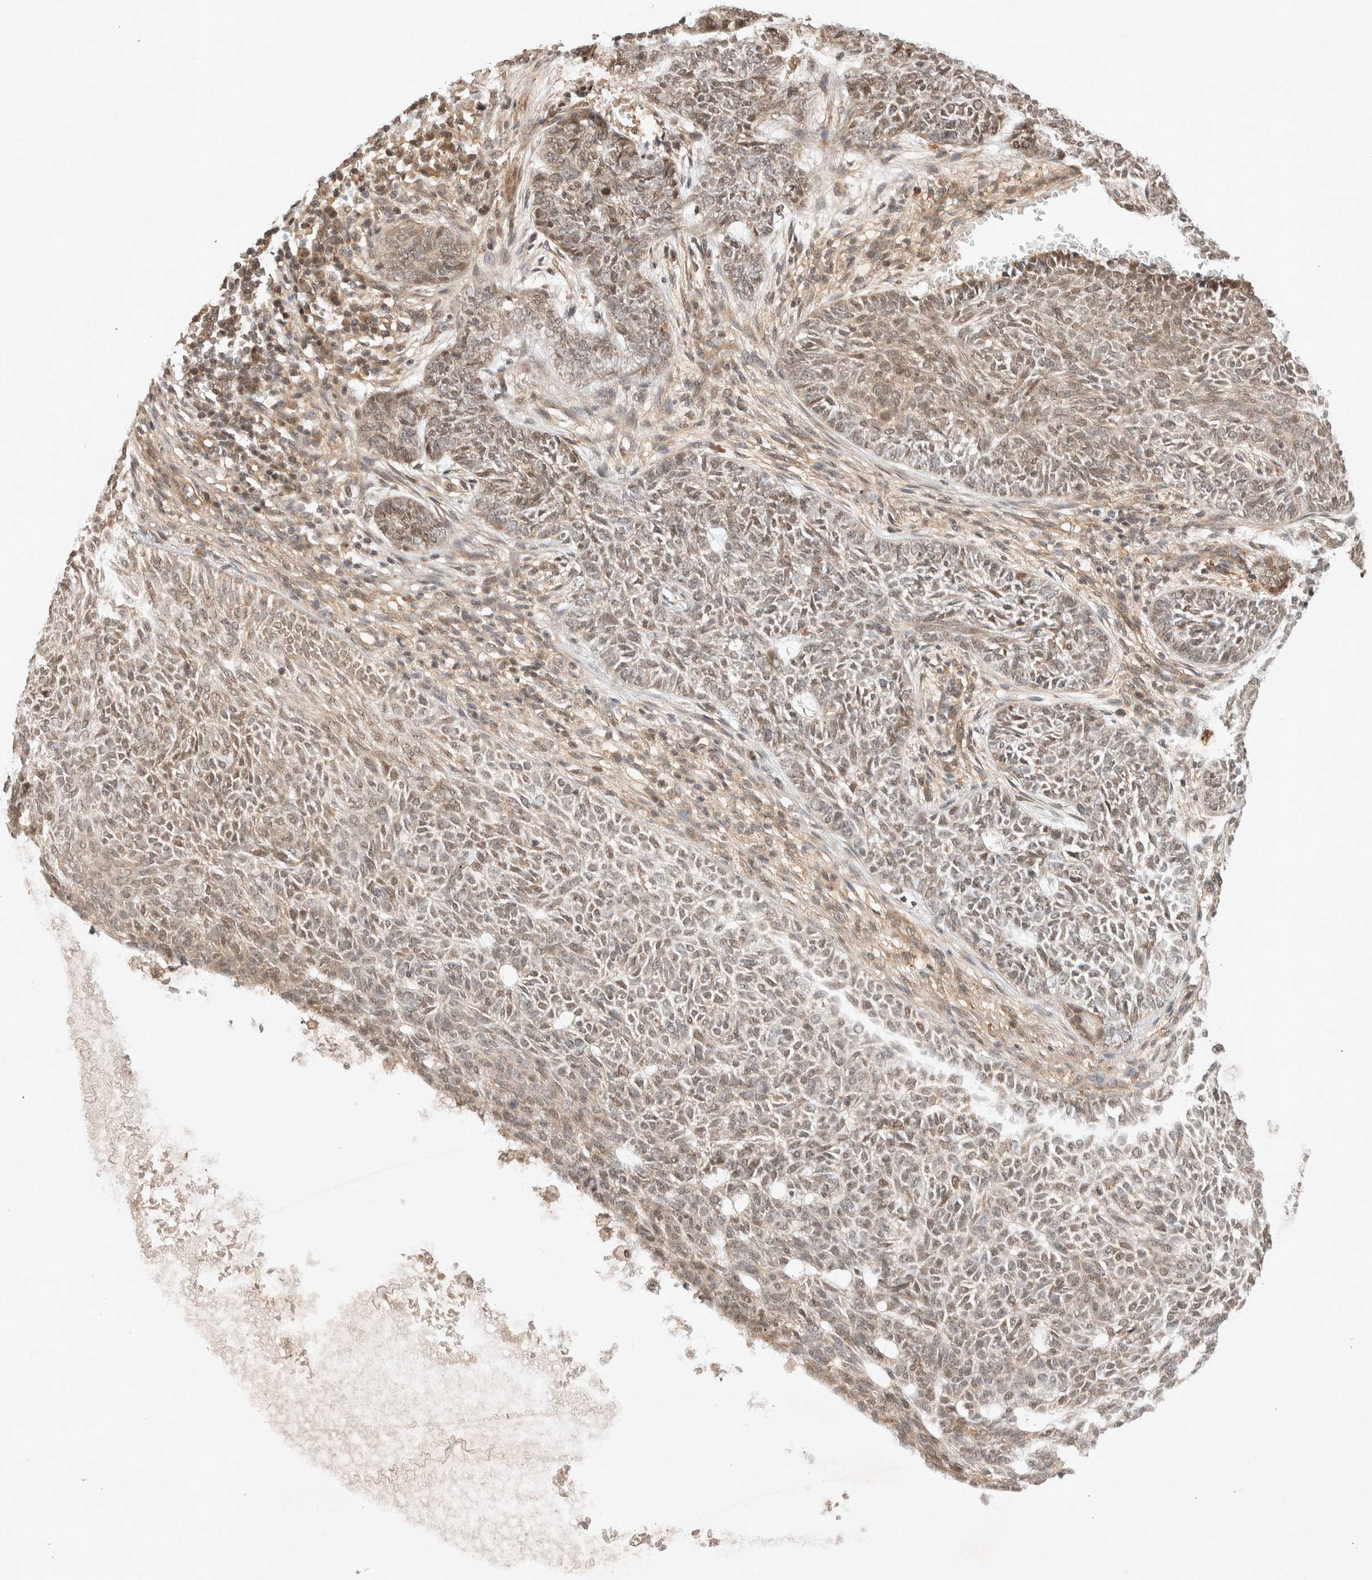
{"staining": {"intensity": "weak", "quantity": ">75%", "location": "nuclear"}, "tissue": "skin cancer", "cell_type": "Tumor cells", "image_type": "cancer", "snomed": [{"axis": "morphology", "description": "Basal cell carcinoma"}, {"axis": "topography", "description": "Skin"}], "caption": "Skin cancer stained with IHC shows weak nuclear expression in approximately >75% of tumor cells.", "gene": "THRA", "patient": {"sex": "male", "age": 87}}